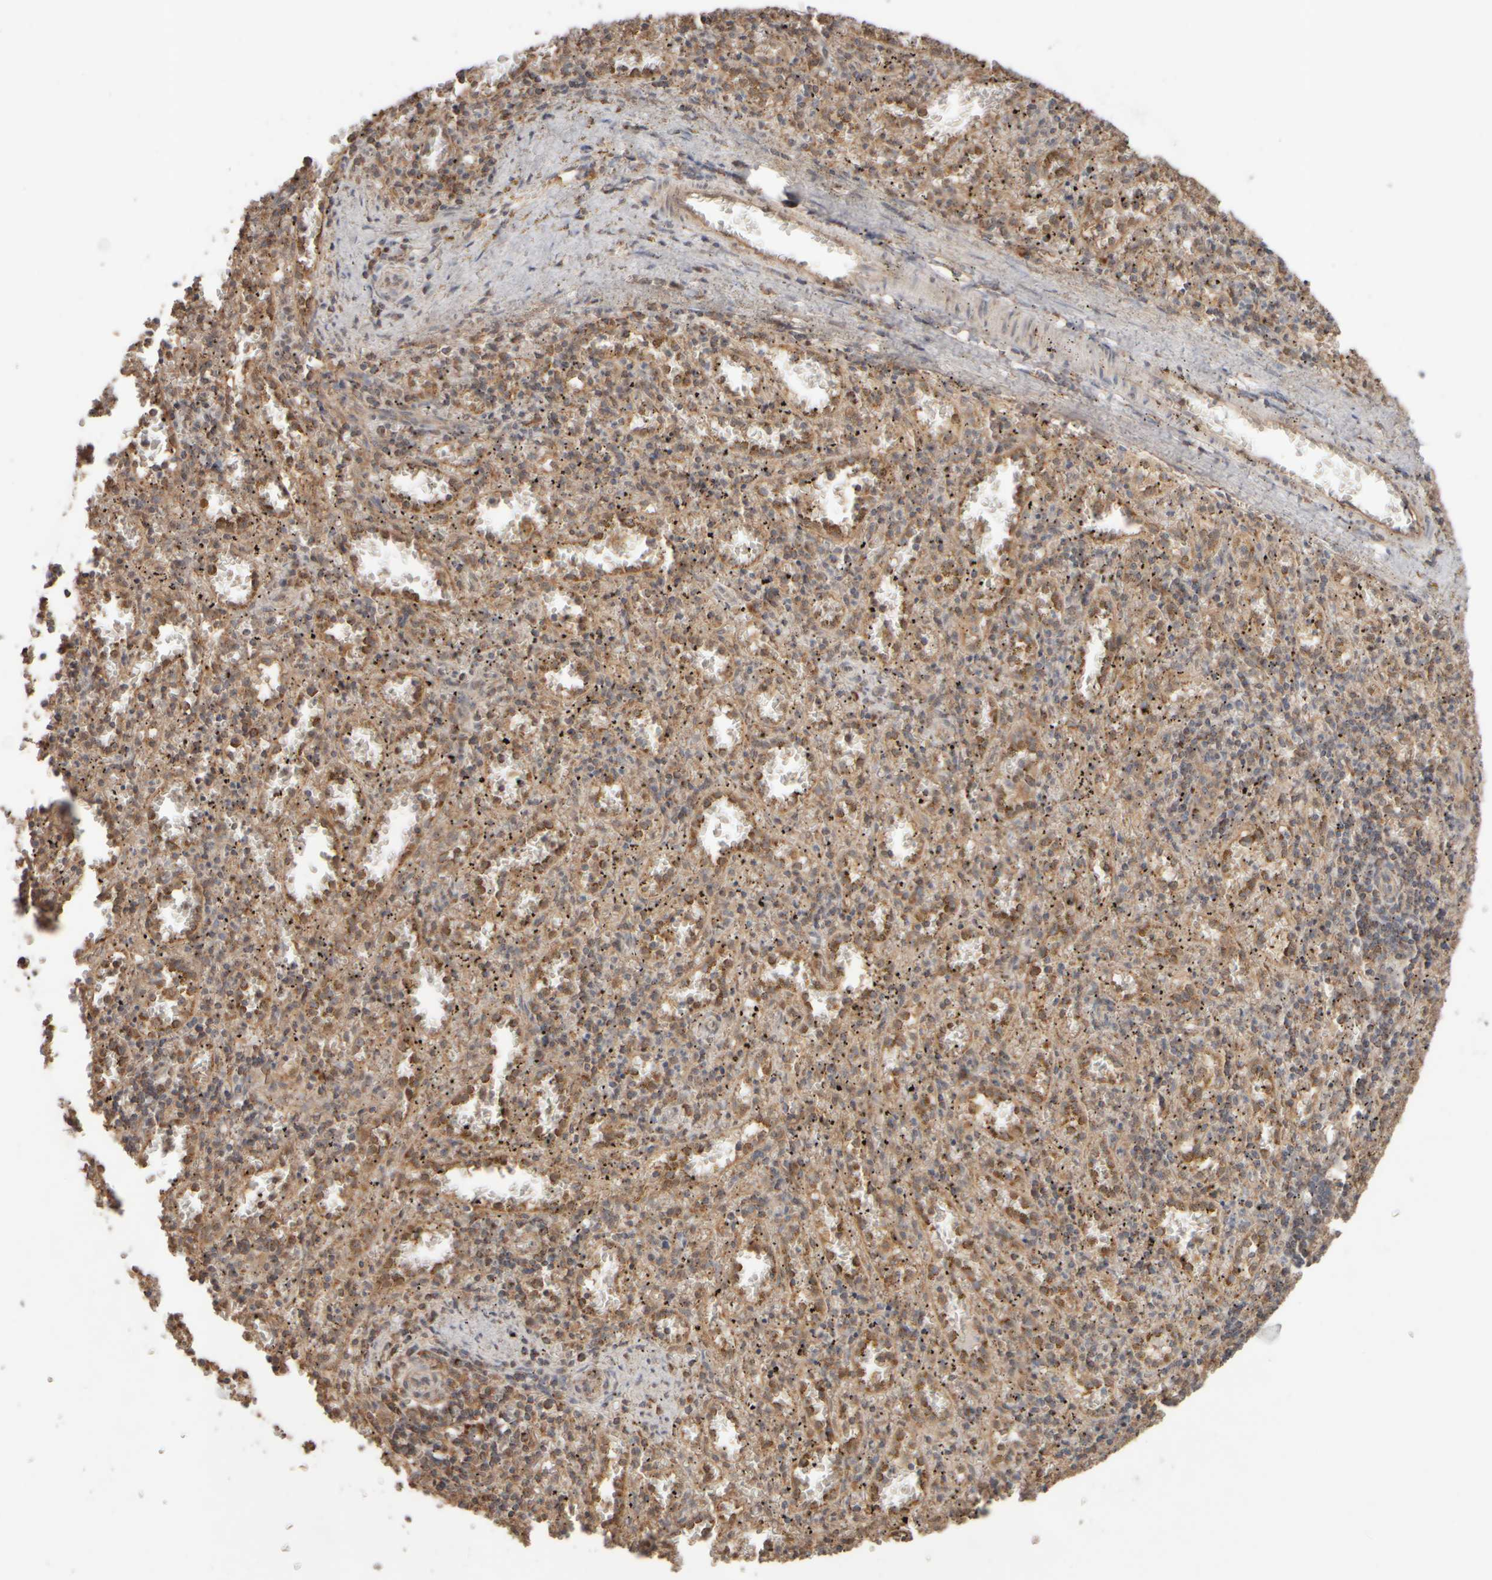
{"staining": {"intensity": "moderate", "quantity": "25%-75%", "location": "cytoplasmic/membranous"}, "tissue": "spleen", "cell_type": "Cells in red pulp", "image_type": "normal", "snomed": [{"axis": "morphology", "description": "Normal tissue, NOS"}, {"axis": "topography", "description": "Spleen"}], "caption": "Moderate cytoplasmic/membranous positivity for a protein is appreciated in approximately 25%-75% of cells in red pulp of benign spleen using IHC.", "gene": "EIF2B3", "patient": {"sex": "male", "age": 11}}